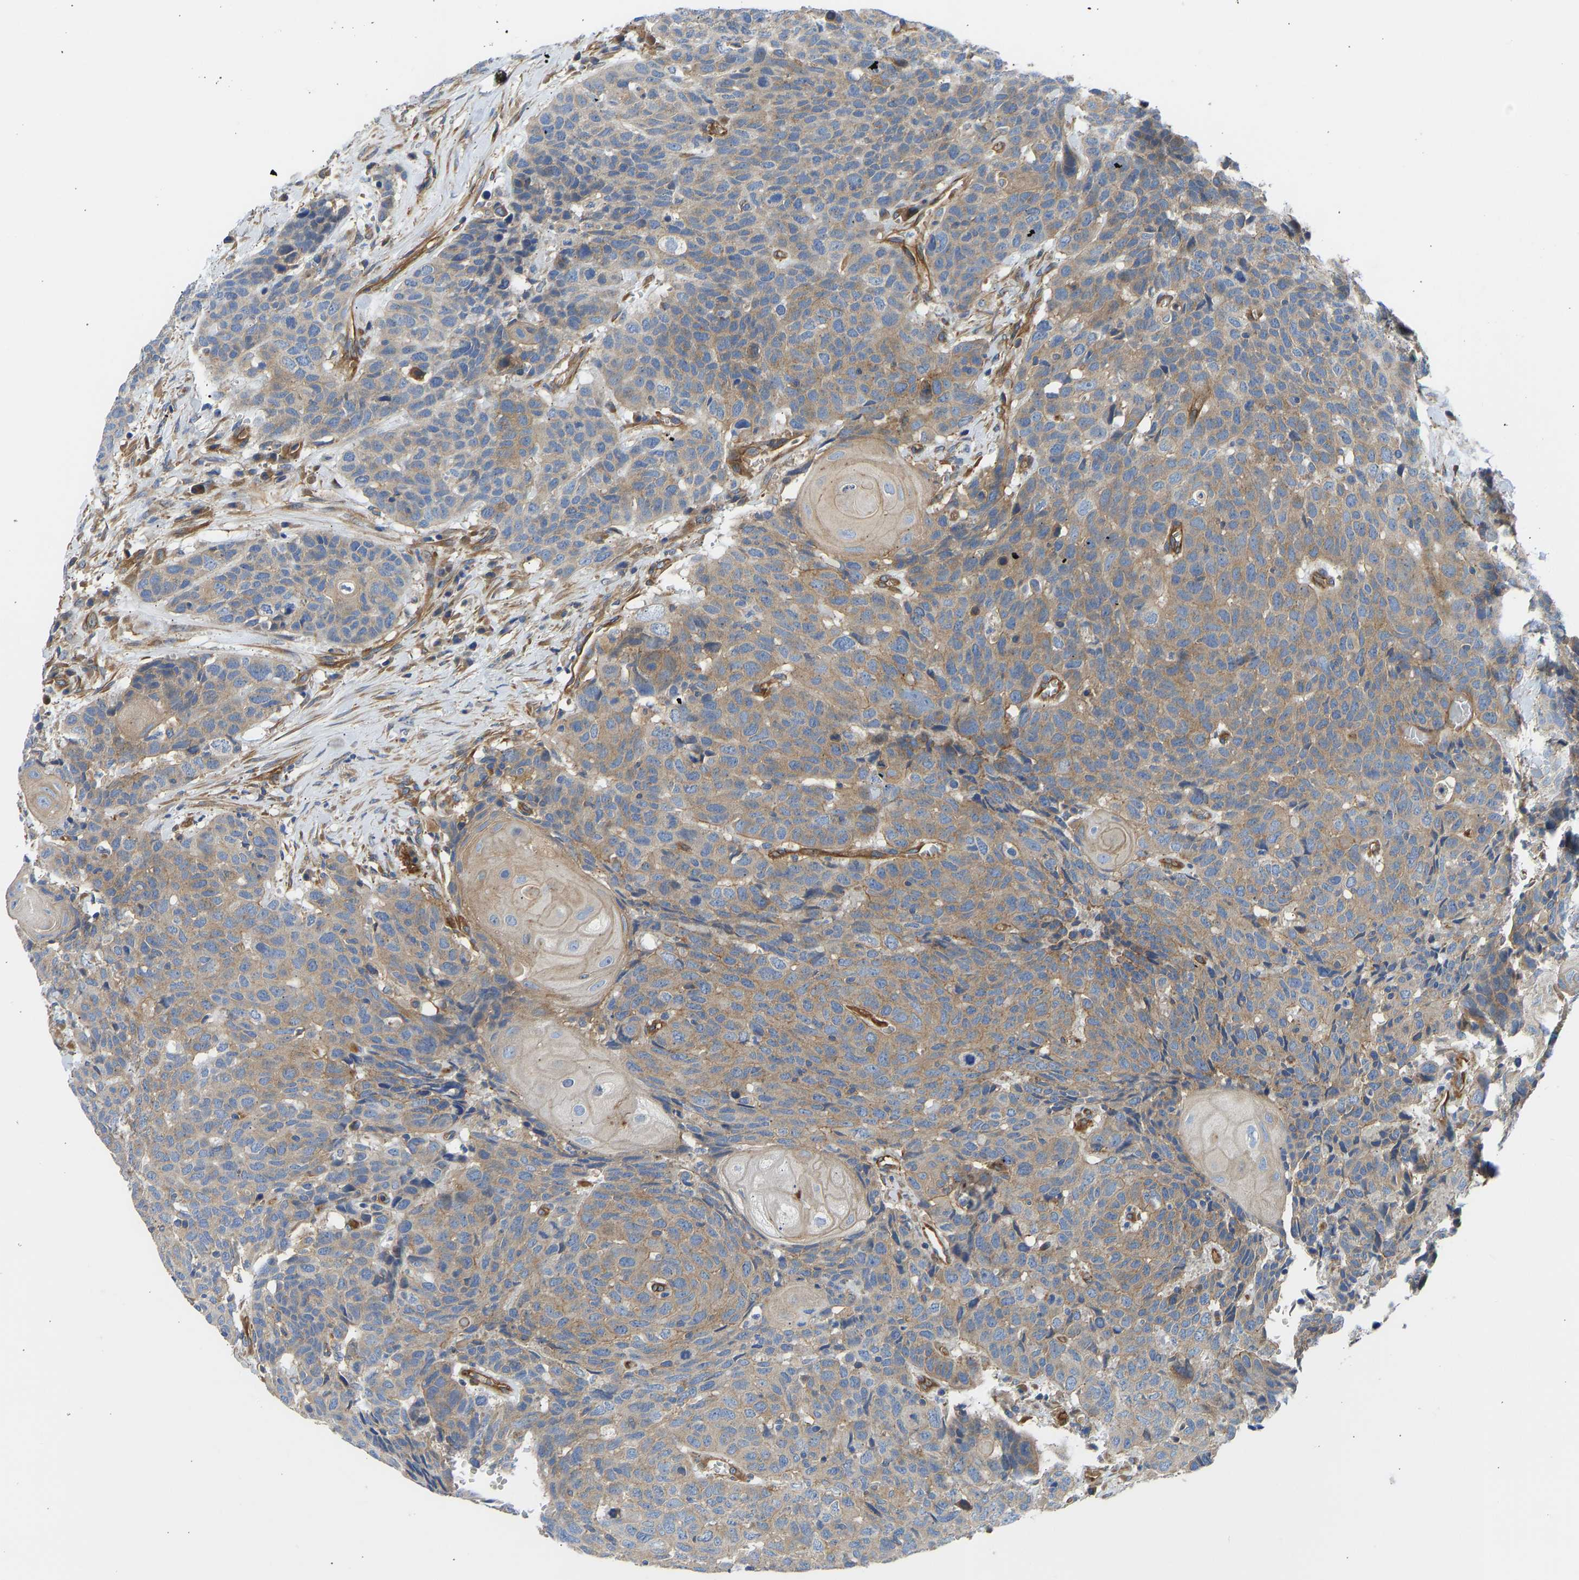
{"staining": {"intensity": "moderate", "quantity": ">75%", "location": "cytoplasmic/membranous"}, "tissue": "head and neck cancer", "cell_type": "Tumor cells", "image_type": "cancer", "snomed": [{"axis": "morphology", "description": "Squamous cell carcinoma, NOS"}, {"axis": "topography", "description": "Head-Neck"}], "caption": "Immunohistochemistry (IHC) micrograph of neoplastic tissue: head and neck squamous cell carcinoma stained using IHC exhibits medium levels of moderate protein expression localized specifically in the cytoplasmic/membranous of tumor cells, appearing as a cytoplasmic/membranous brown color.", "gene": "MYO1C", "patient": {"sex": "male", "age": 66}}